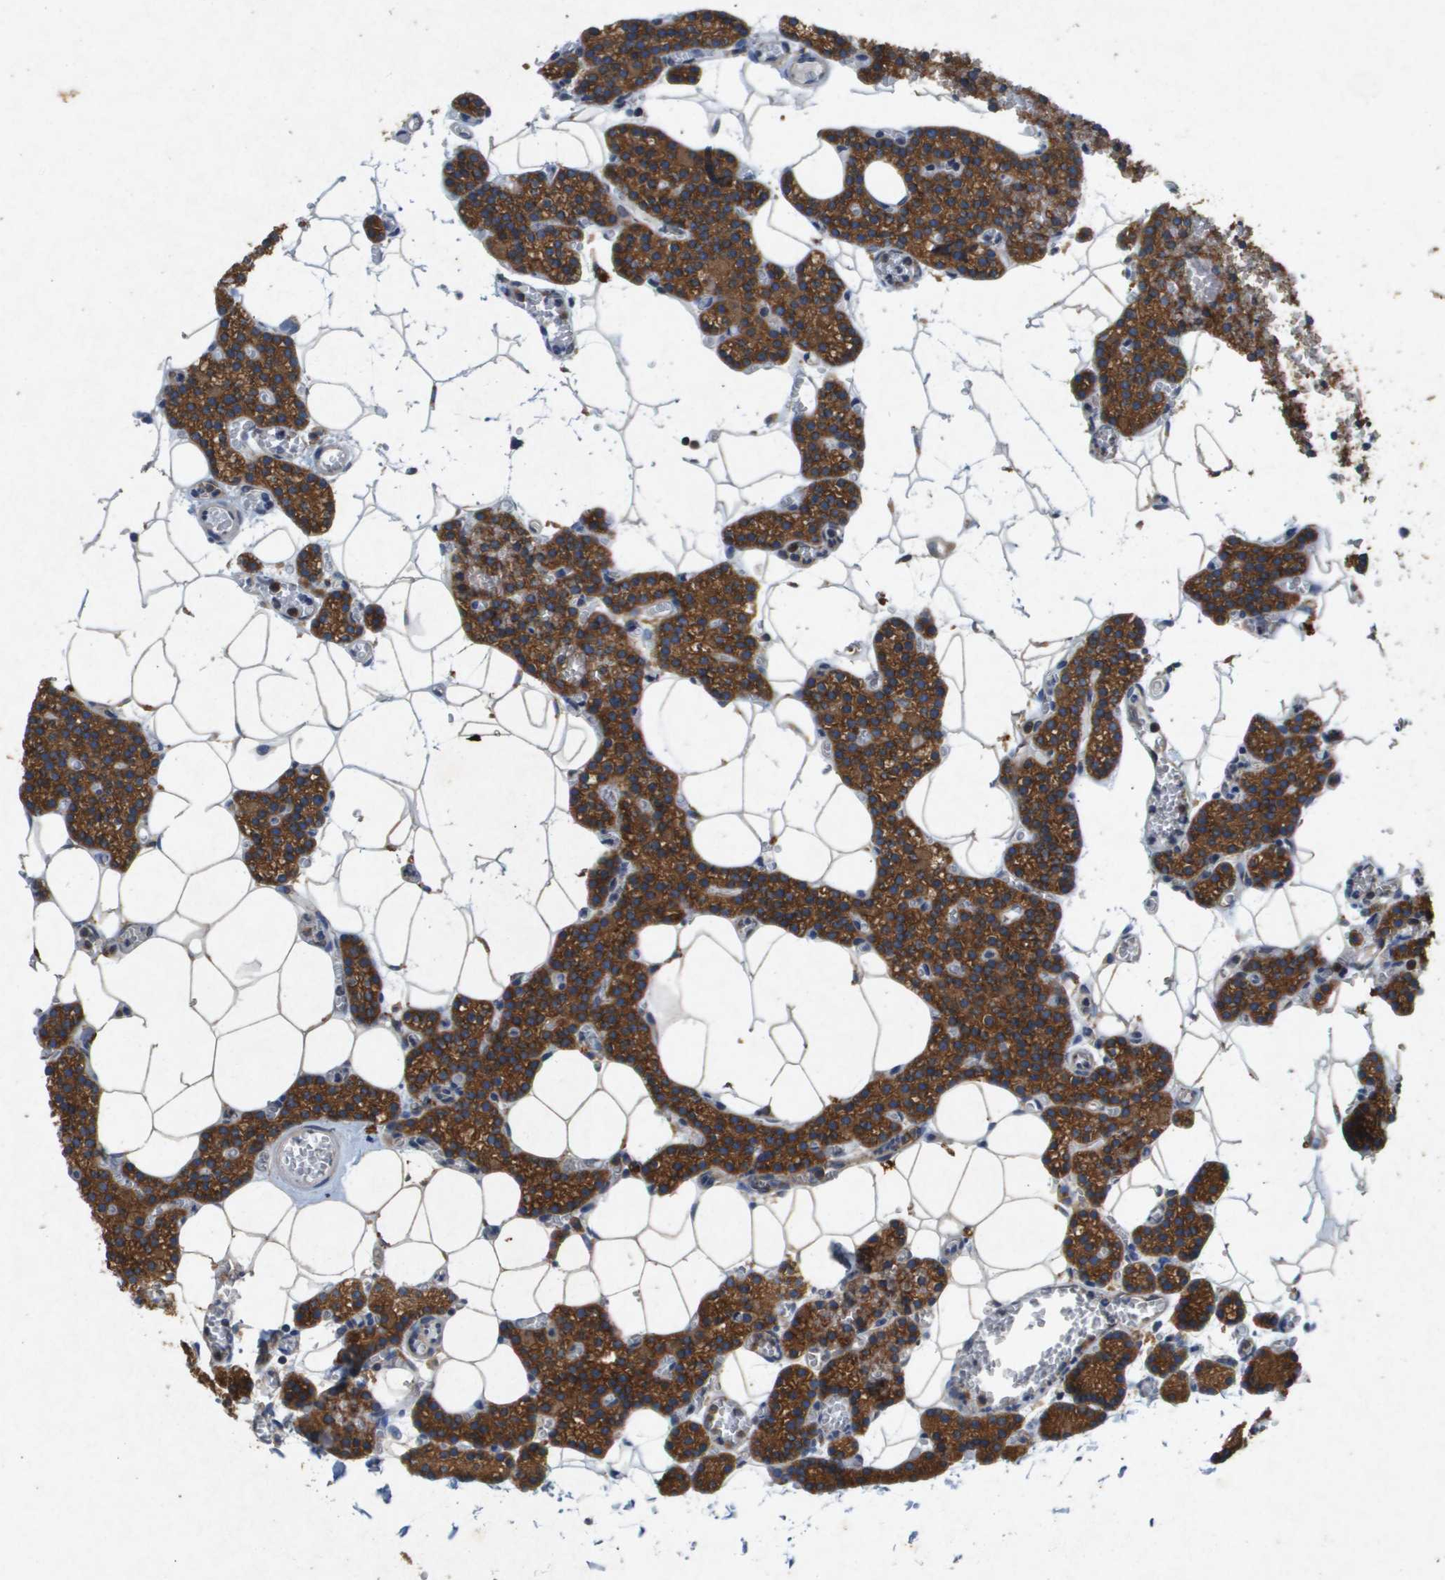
{"staining": {"intensity": "strong", "quantity": ">75%", "location": "cytoplasmic/membranous"}, "tissue": "parathyroid gland", "cell_type": "Glandular cells", "image_type": "normal", "snomed": [{"axis": "morphology", "description": "Normal tissue, NOS"}, {"axis": "morphology", "description": "Adenoma, NOS"}, {"axis": "topography", "description": "Parathyroid gland"}], "caption": "A brown stain highlights strong cytoplasmic/membranous positivity of a protein in glandular cells of unremarkable human parathyroid gland. The protein of interest is shown in brown color, while the nuclei are stained blue.", "gene": "PTPRT", "patient": {"sex": "female", "age": 58}}